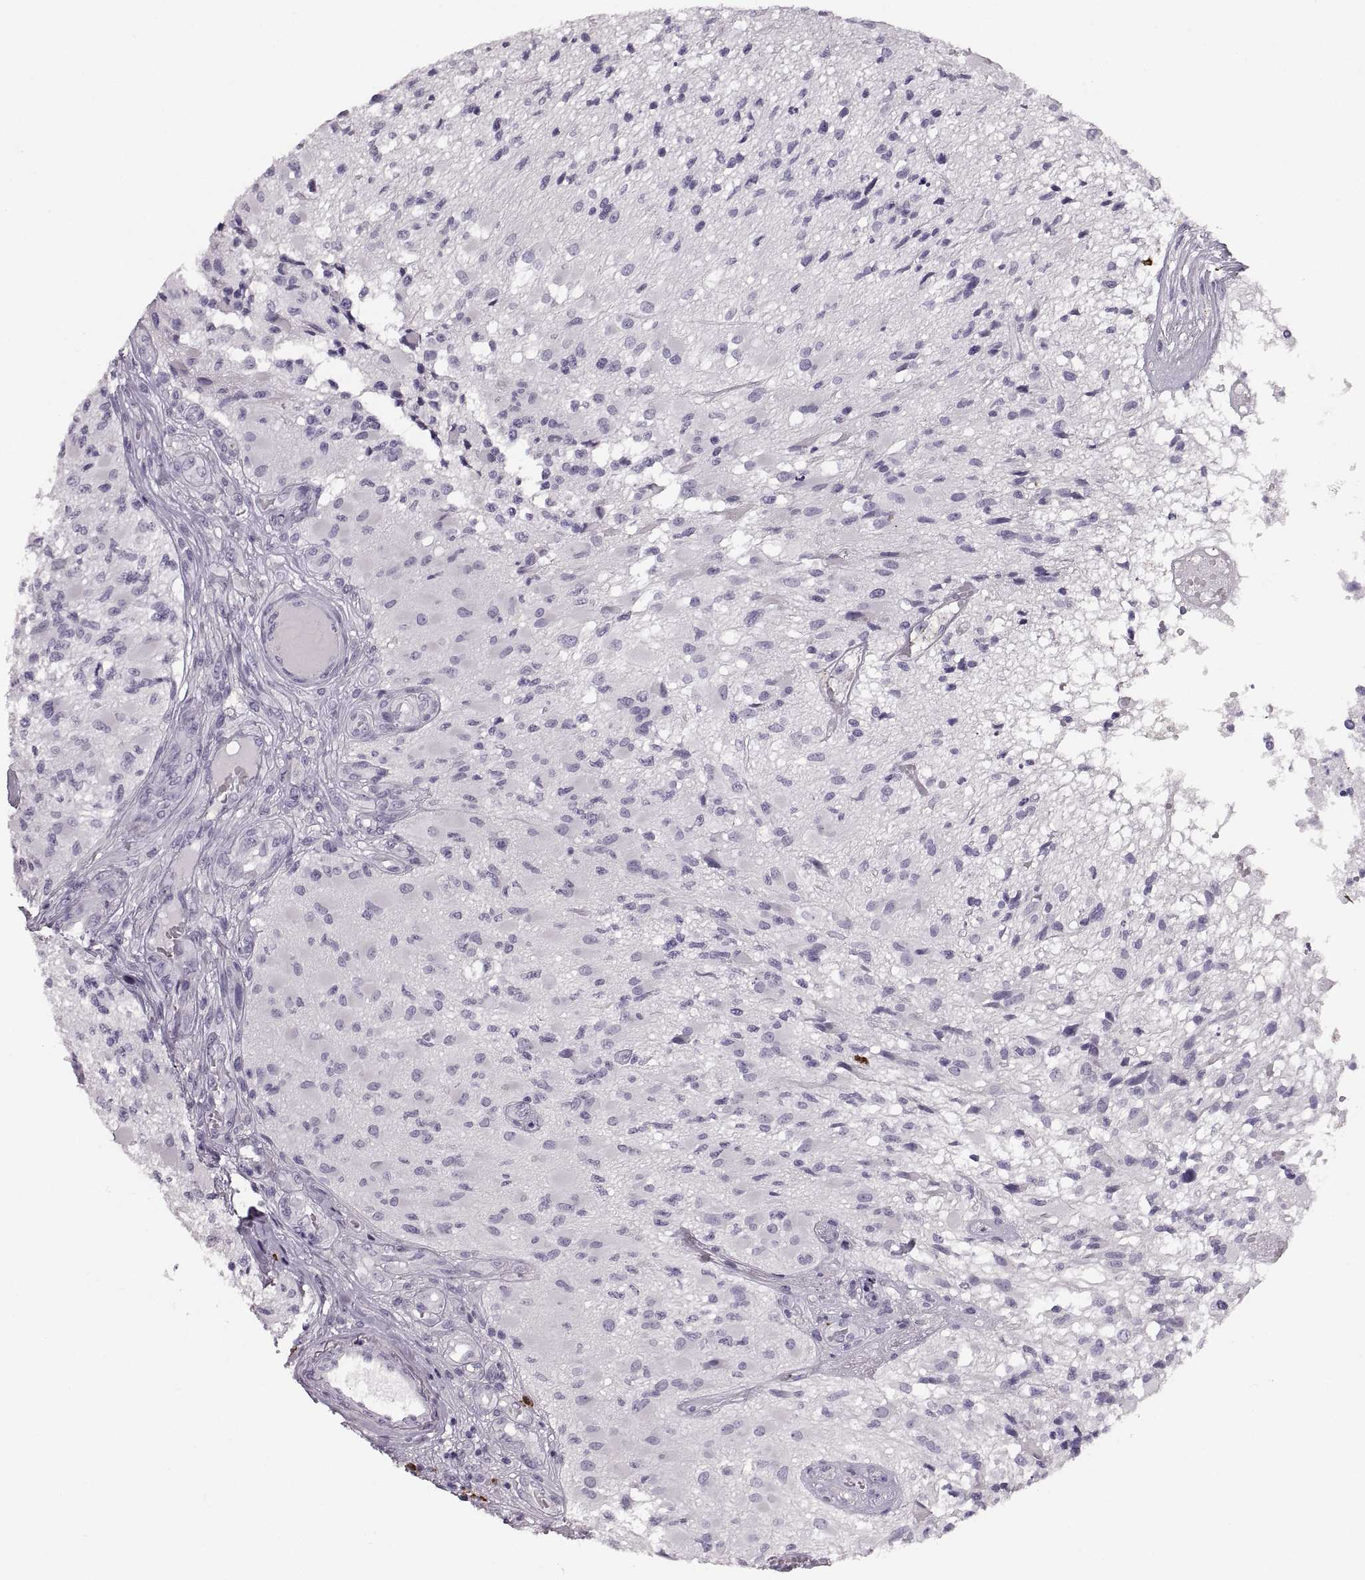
{"staining": {"intensity": "negative", "quantity": "none", "location": "none"}, "tissue": "glioma", "cell_type": "Tumor cells", "image_type": "cancer", "snomed": [{"axis": "morphology", "description": "Glioma, malignant, High grade"}, {"axis": "topography", "description": "Brain"}], "caption": "This is an immunohistochemistry histopathology image of human glioma. There is no expression in tumor cells.", "gene": "MILR1", "patient": {"sex": "female", "age": 63}}